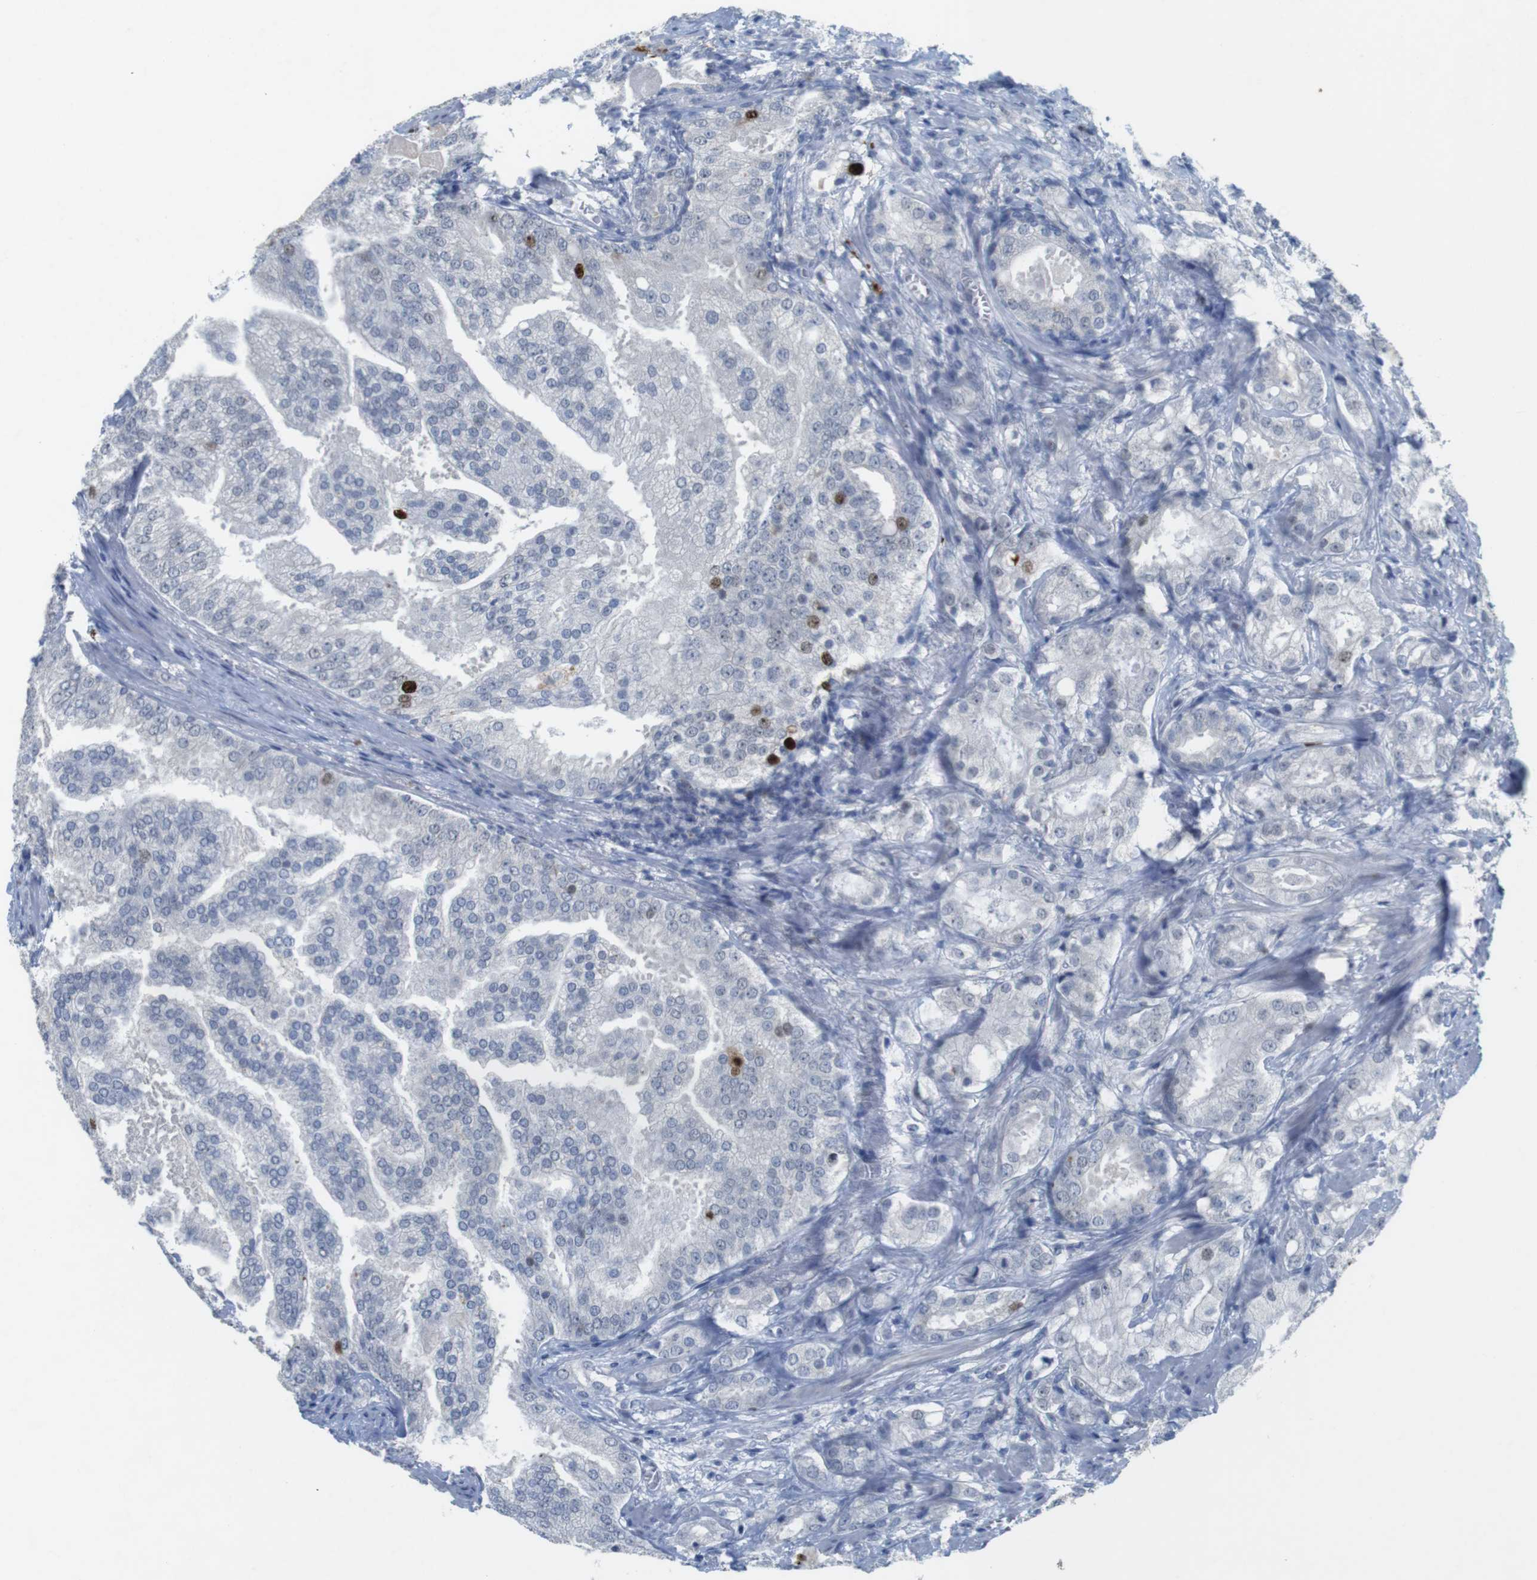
{"staining": {"intensity": "strong", "quantity": "<25%", "location": "nuclear"}, "tissue": "prostate cancer", "cell_type": "Tumor cells", "image_type": "cancer", "snomed": [{"axis": "morphology", "description": "Adenocarcinoma, High grade"}, {"axis": "topography", "description": "Prostate"}], "caption": "There is medium levels of strong nuclear staining in tumor cells of high-grade adenocarcinoma (prostate), as demonstrated by immunohistochemical staining (brown color).", "gene": "KPNA2", "patient": {"sex": "male", "age": 64}}